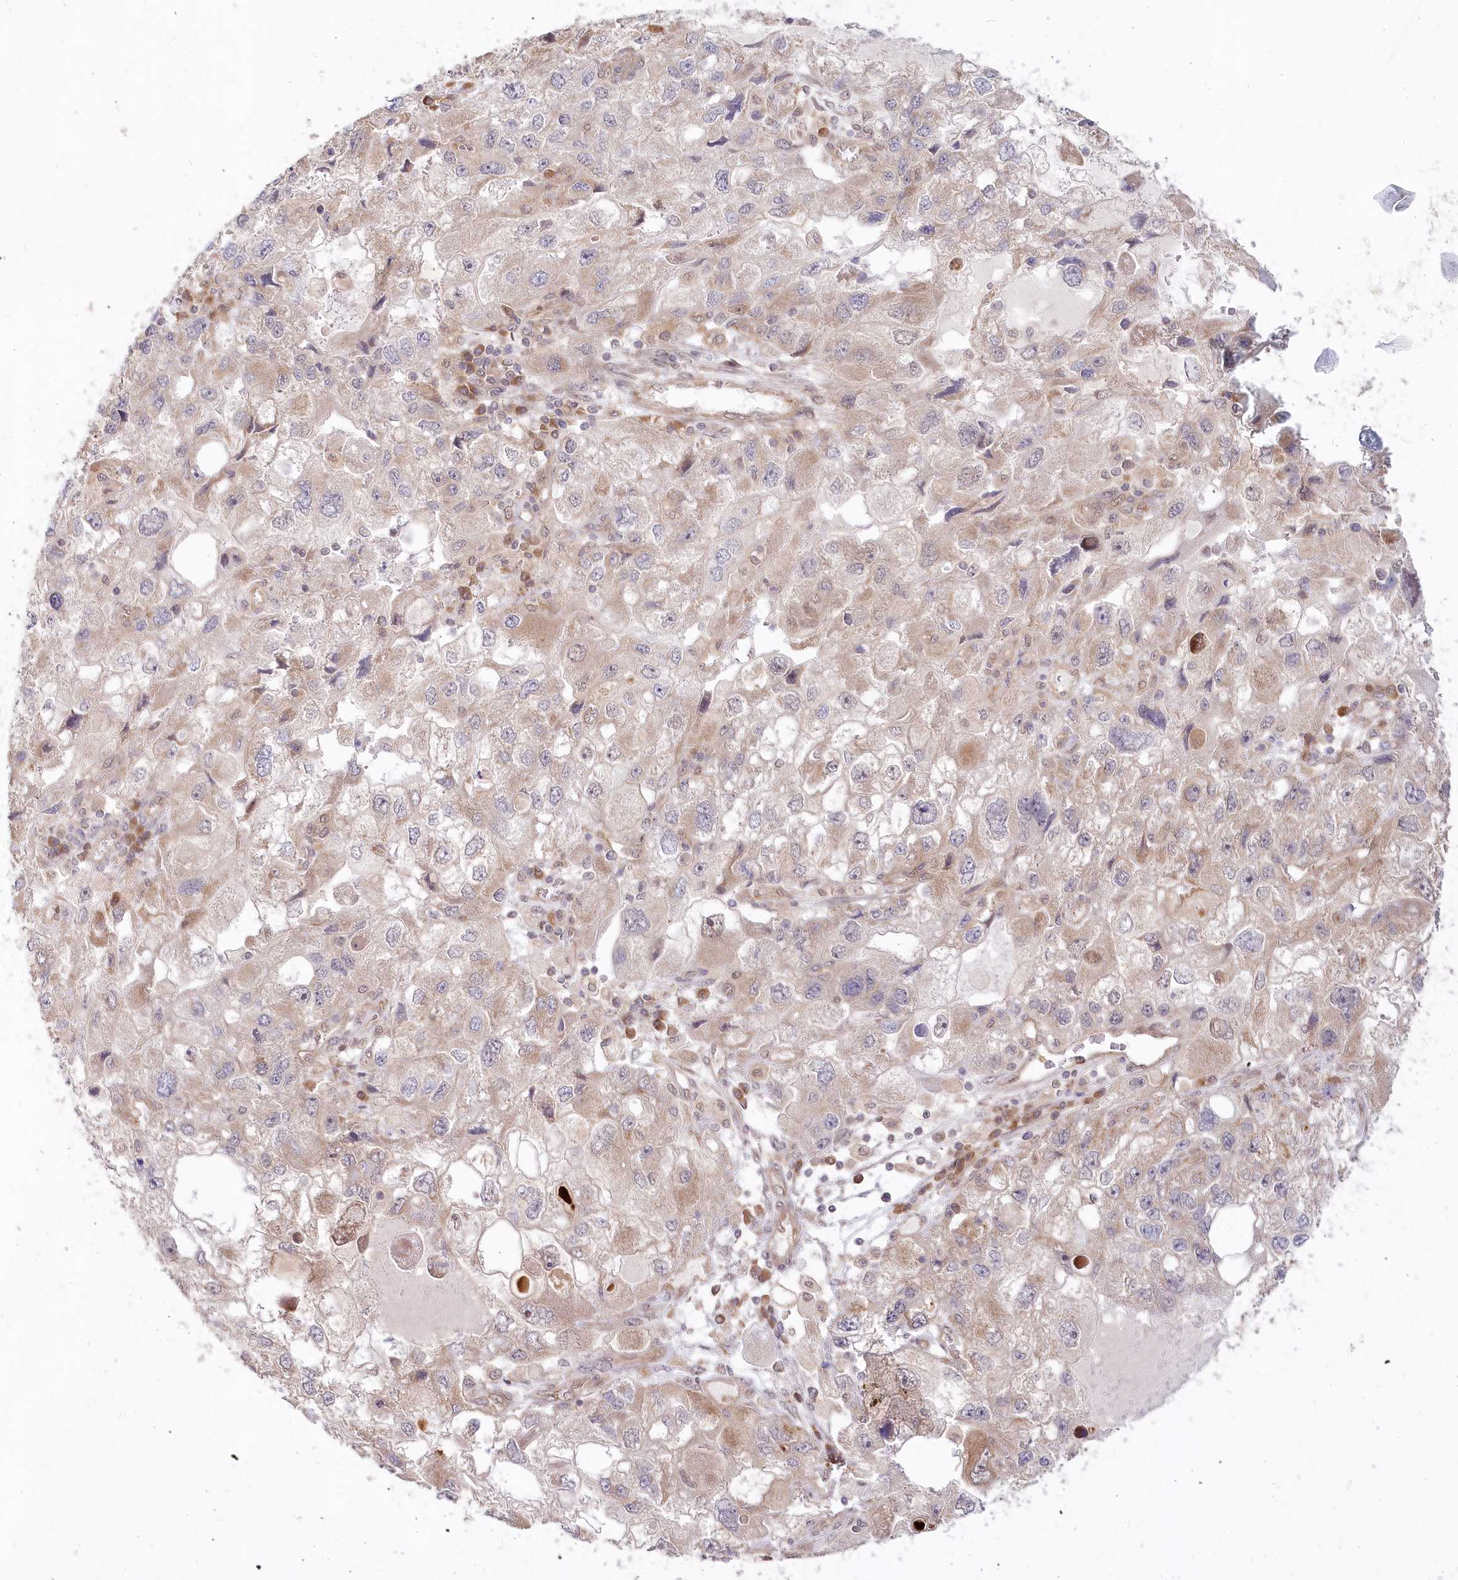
{"staining": {"intensity": "moderate", "quantity": ">75%", "location": "cytoplasmic/membranous"}, "tissue": "endometrial cancer", "cell_type": "Tumor cells", "image_type": "cancer", "snomed": [{"axis": "morphology", "description": "Adenocarcinoma, NOS"}, {"axis": "topography", "description": "Endometrium"}], "caption": "Protein staining of endometrial cancer (adenocarcinoma) tissue reveals moderate cytoplasmic/membranous staining in approximately >75% of tumor cells. Using DAB (3,3'-diaminobenzidine) (brown) and hematoxylin (blue) stains, captured at high magnification using brightfield microscopy.", "gene": "CEP70", "patient": {"sex": "female", "age": 49}}